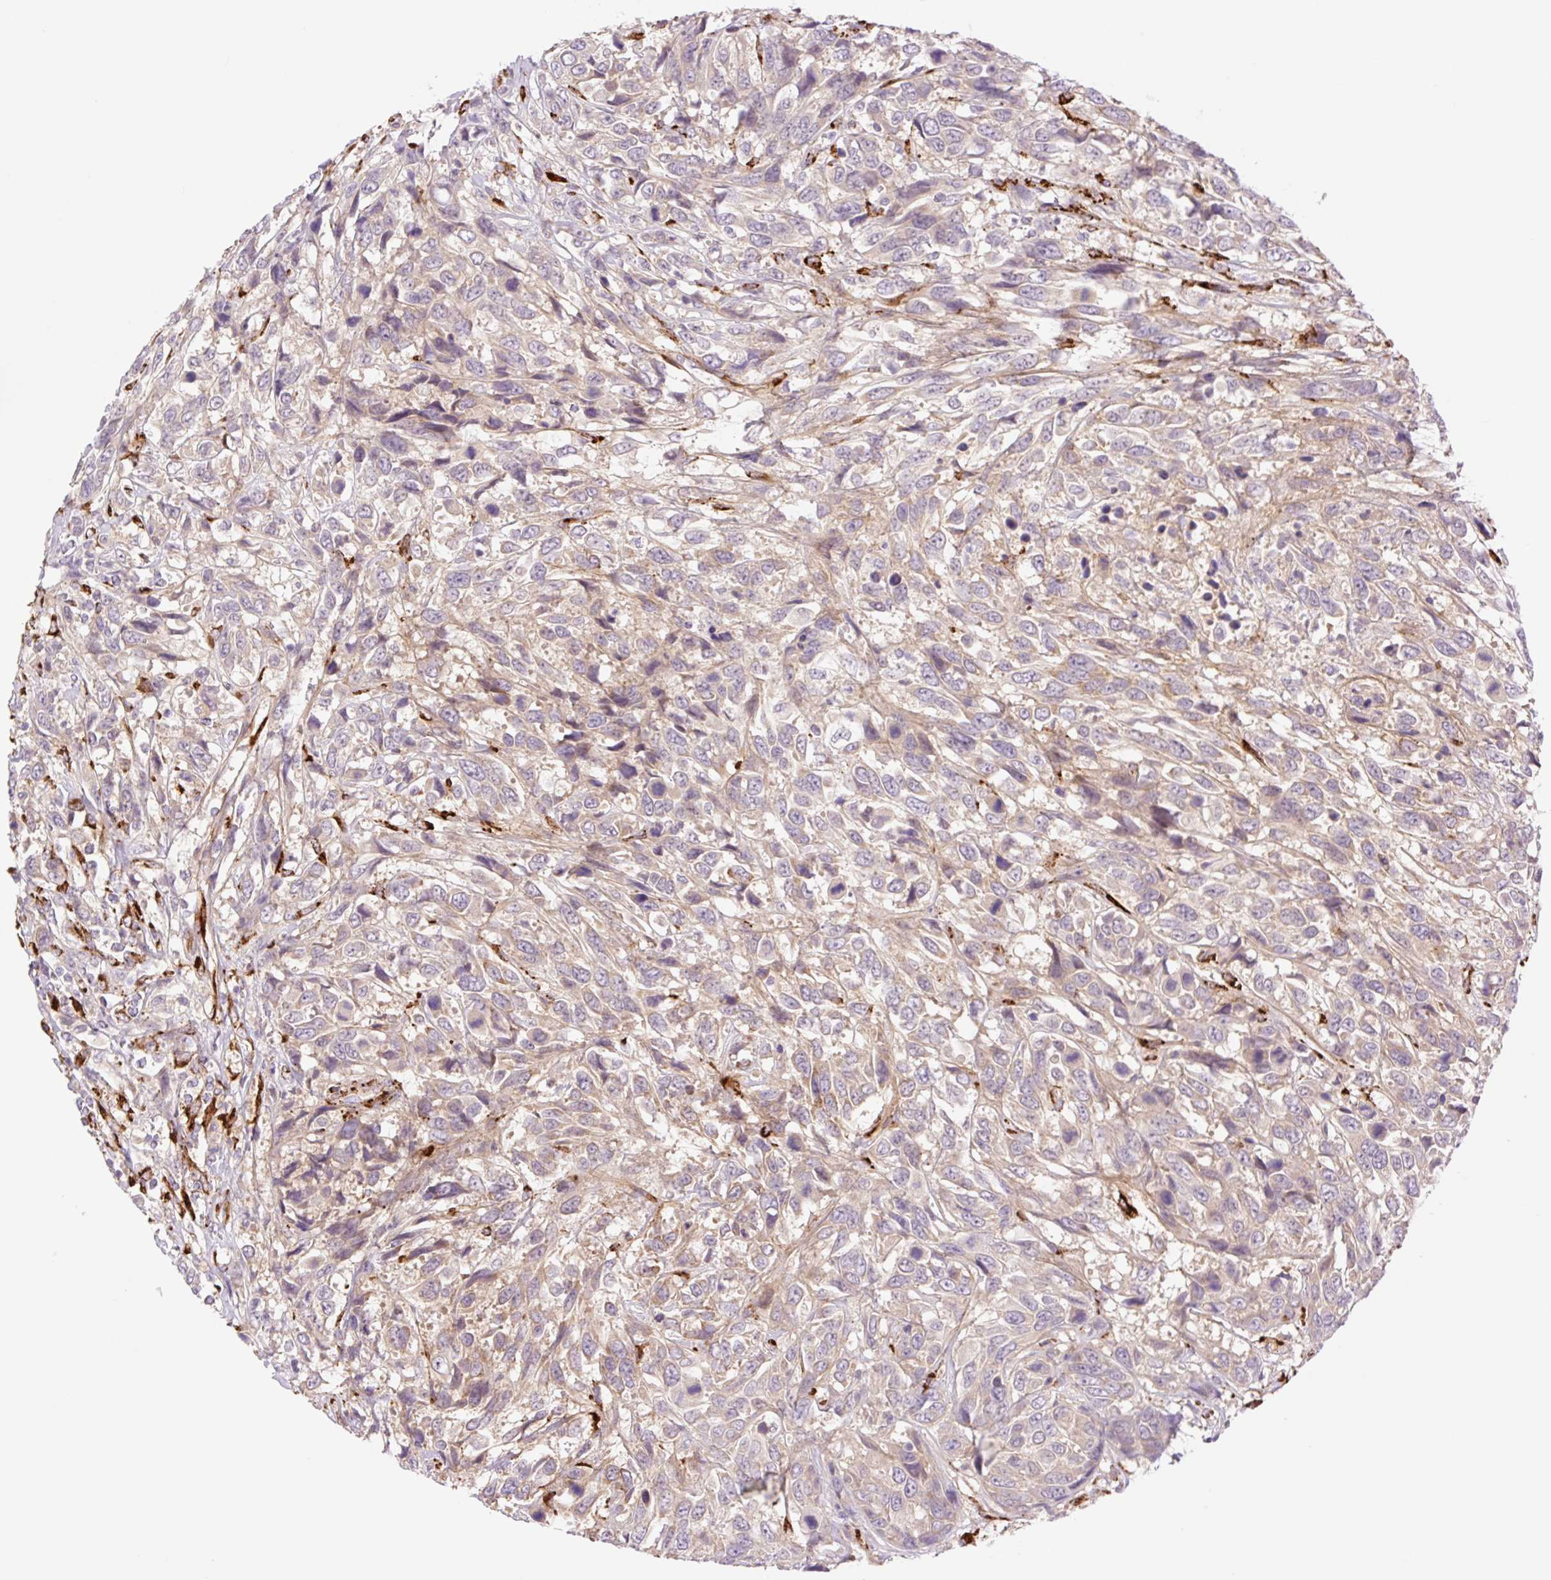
{"staining": {"intensity": "weak", "quantity": "25%-75%", "location": "cytoplasmic/membranous"}, "tissue": "urothelial cancer", "cell_type": "Tumor cells", "image_type": "cancer", "snomed": [{"axis": "morphology", "description": "Urothelial carcinoma, High grade"}, {"axis": "topography", "description": "Urinary bladder"}], "caption": "IHC of human urothelial cancer shows low levels of weak cytoplasmic/membranous positivity in approximately 25%-75% of tumor cells. (IHC, brightfield microscopy, high magnification).", "gene": "COL5A1", "patient": {"sex": "female", "age": 70}}